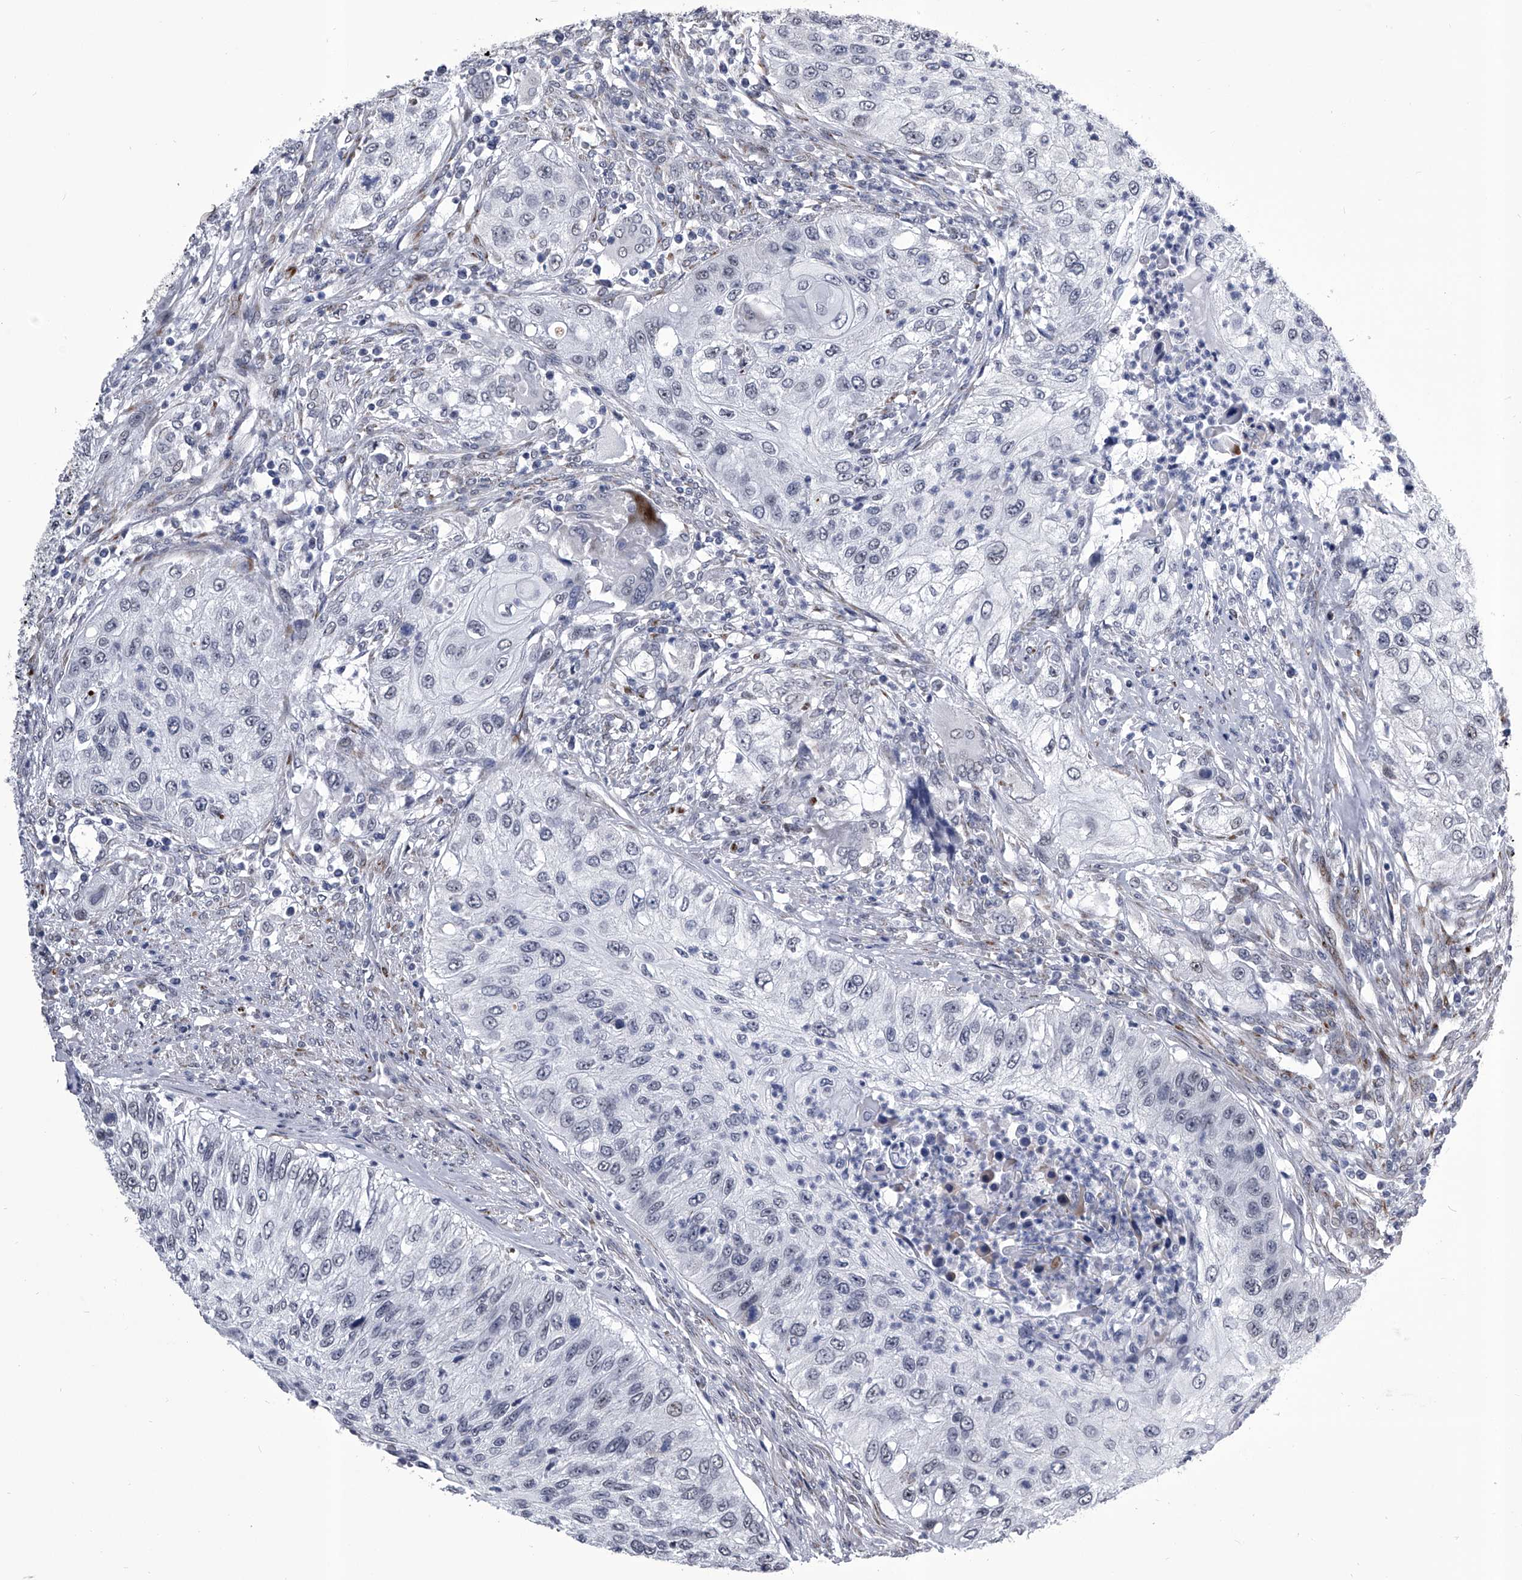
{"staining": {"intensity": "negative", "quantity": "none", "location": "none"}, "tissue": "urothelial cancer", "cell_type": "Tumor cells", "image_type": "cancer", "snomed": [{"axis": "morphology", "description": "Urothelial carcinoma, High grade"}, {"axis": "topography", "description": "Urinary bladder"}], "caption": "IHC of human urothelial cancer demonstrates no expression in tumor cells. (Stains: DAB immunohistochemistry with hematoxylin counter stain, Microscopy: brightfield microscopy at high magnification).", "gene": "CMTR1", "patient": {"sex": "female", "age": 60}}